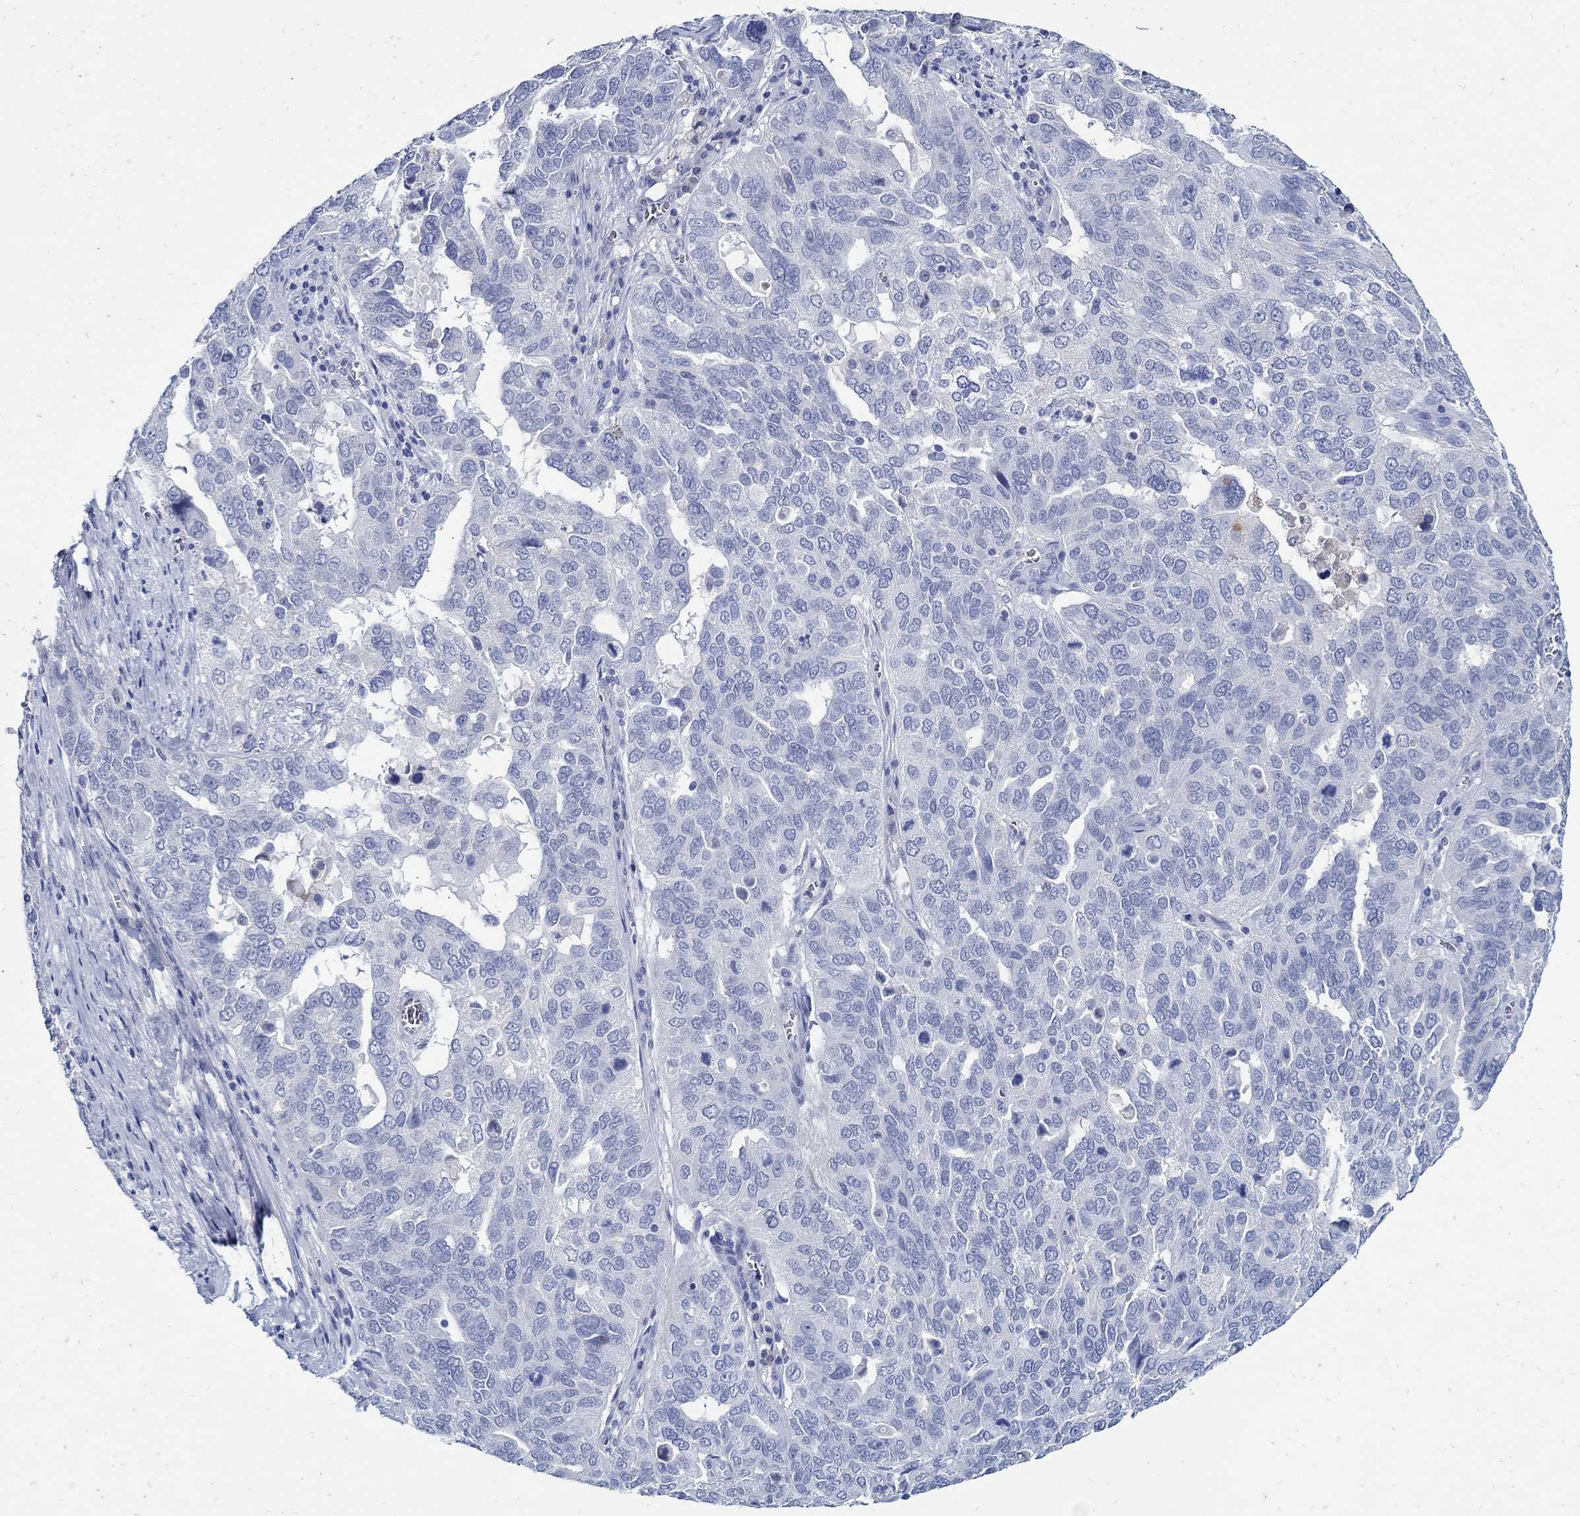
{"staining": {"intensity": "negative", "quantity": "none", "location": "none"}, "tissue": "ovarian cancer", "cell_type": "Tumor cells", "image_type": "cancer", "snomed": [{"axis": "morphology", "description": "Carcinoma, endometroid"}, {"axis": "topography", "description": "Soft tissue"}, {"axis": "topography", "description": "Ovary"}], "caption": "IHC histopathology image of neoplastic tissue: ovarian endometroid carcinoma stained with DAB displays no significant protein expression in tumor cells.", "gene": "PAX9", "patient": {"sex": "female", "age": 52}}